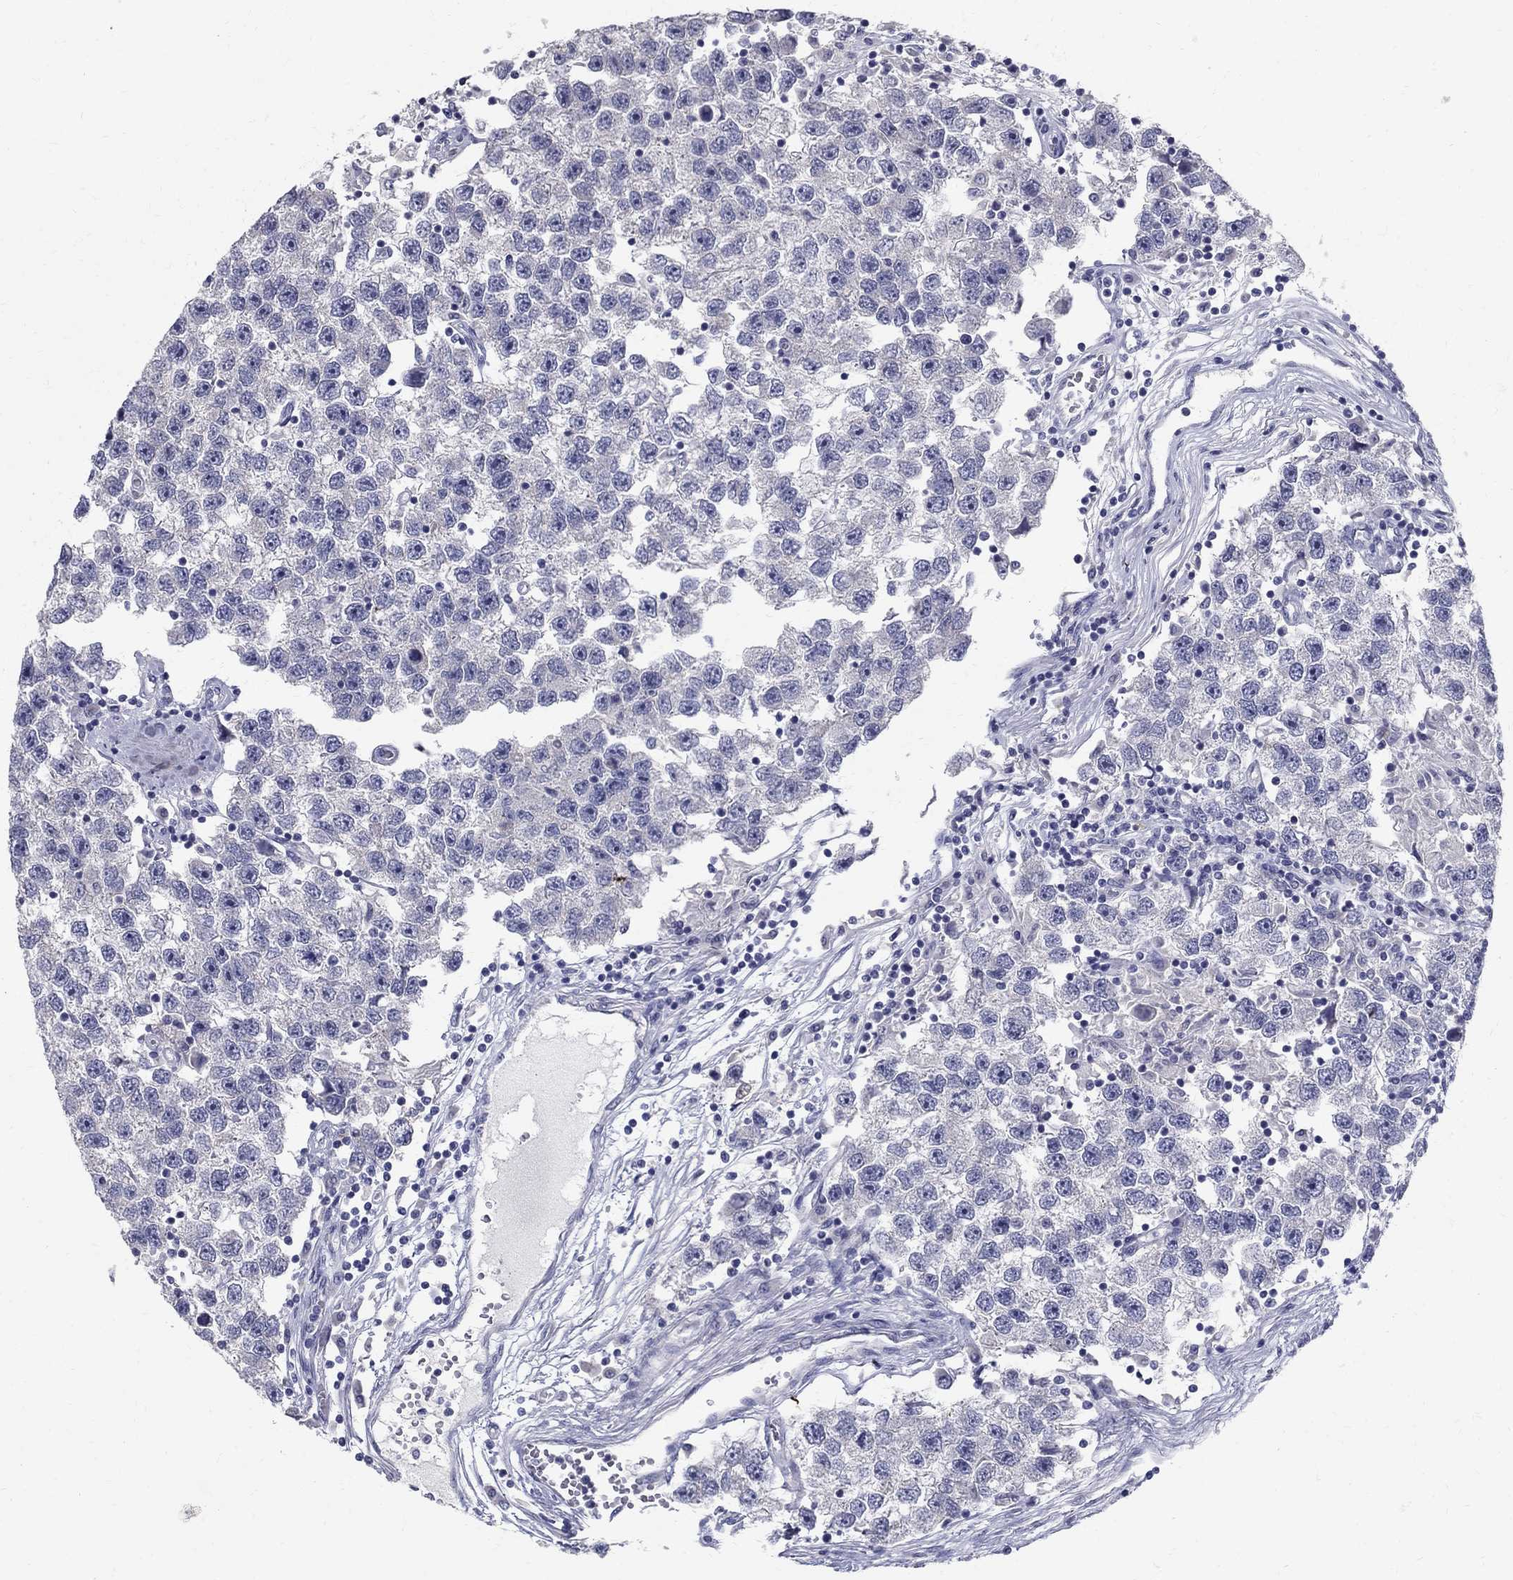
{"staining": {"intensity": "negative", "quantity": "none", "location": "none"}, "tissue": "testis cancer", "cell_type": "Tumor cells", "image_type": "cancer", "snomed": [{"axis": "morphology", "description": "Seminoma, NOS"}, {"axis": "topography", "description": "Testis"}], "caption": "Immunohistochemistry image of testis cancer (seminoma) stained for a protein (brown), which shows no positivity in tumor cells.", "gene": "TP53TG5", "patient": {"sex": "male", "age": 26}}